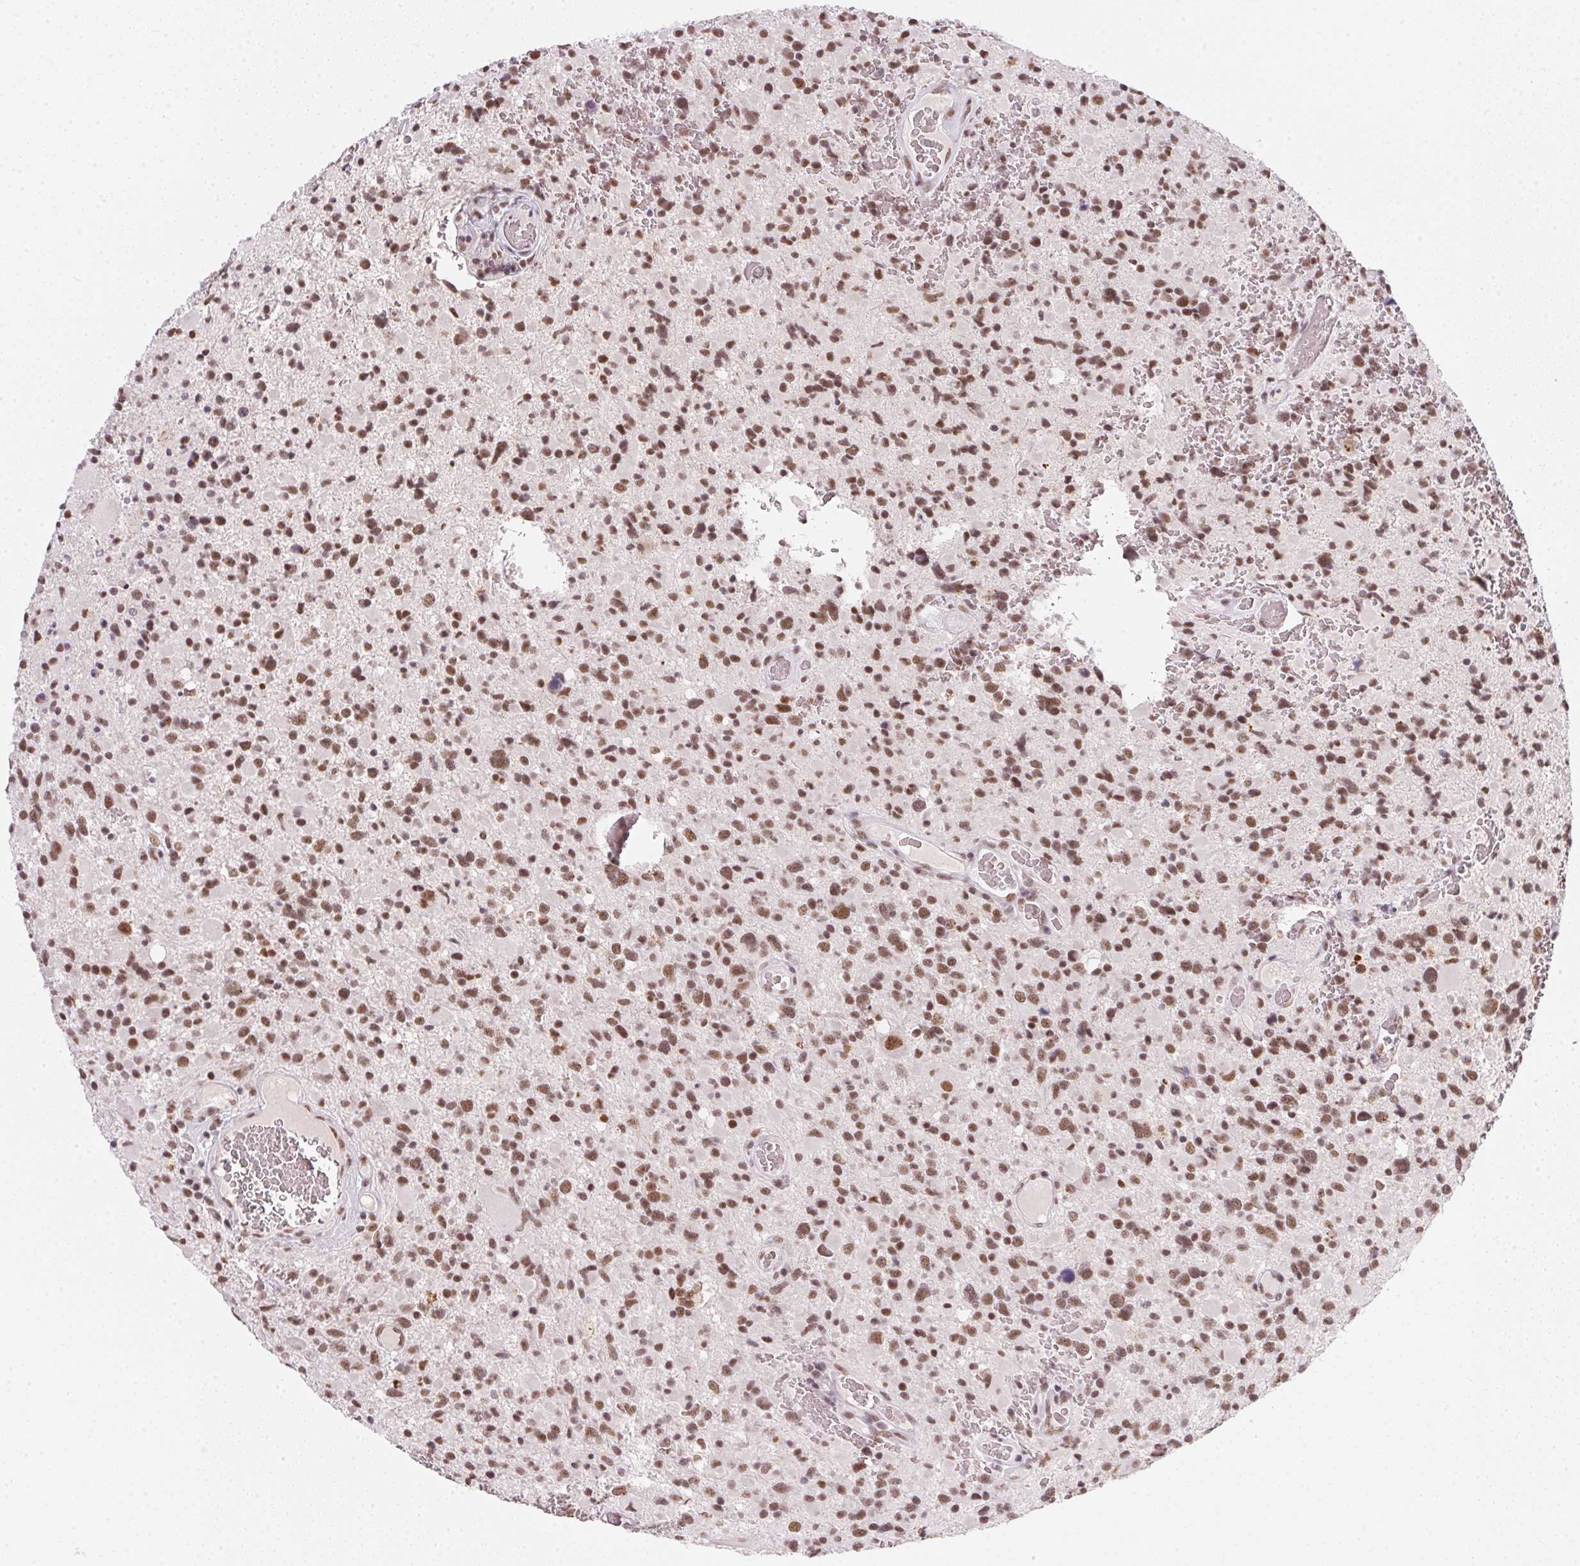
{"staining": {"intensity": "moderate", "quantity": ">75%", "location": "nuclear"}, "tissue": "glioma", "cell_type": "Tumor cells", "image_type": "cancer", "snomed": [{"axis": "morphology", "description": "Glioma, malignant, High grade"}, {"axis": "topography", "description": "Brain"}], "caption": "Moderate nuclear staining for a protein is identified in about >75% of tumor cells of glioma using immunohistochemistry.", "gene": "SRSF7", "patient": {"sex": "female", "age": 40}}